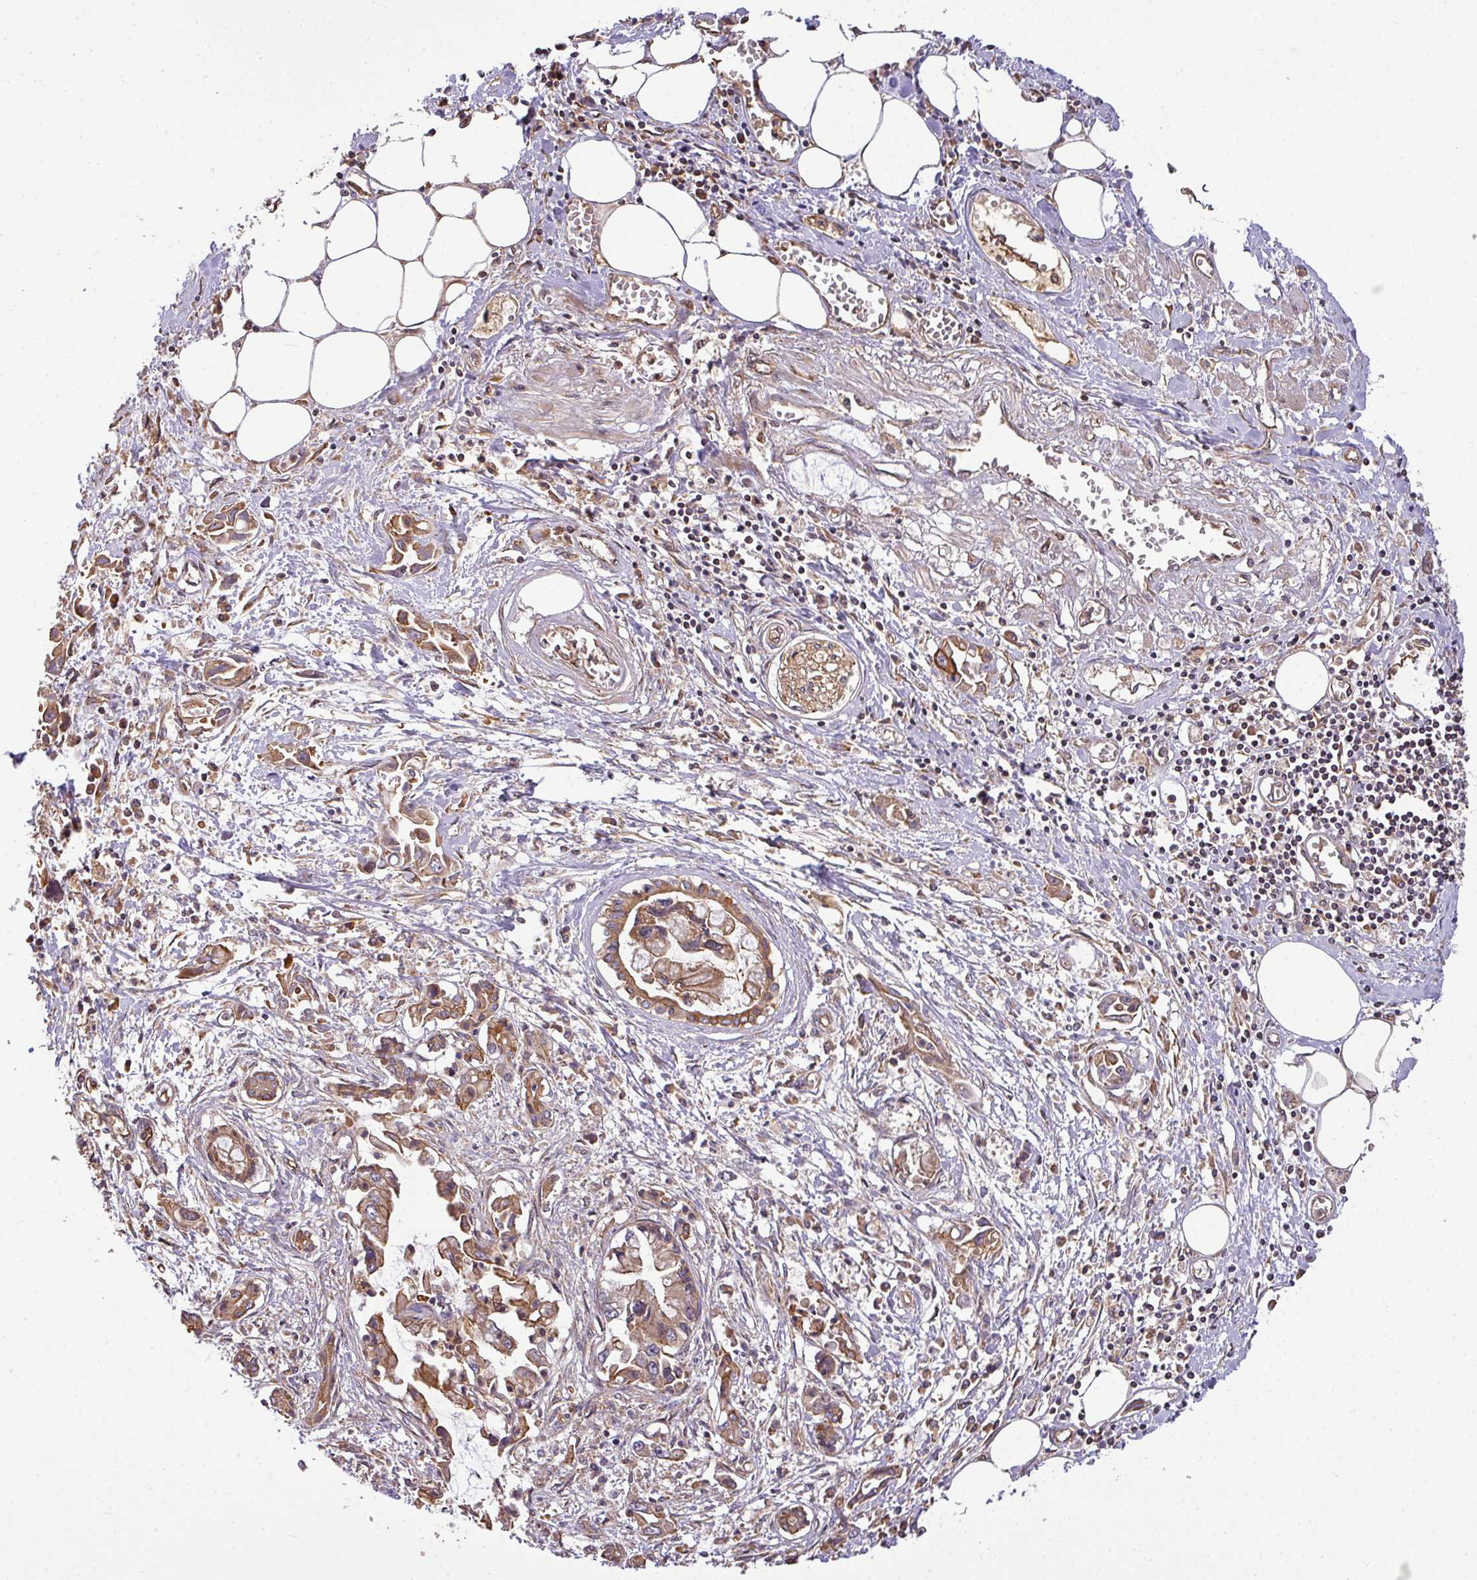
{"staining": {"intensity": "moderate", "quantity": ">75%", "location": "cytoplasmic/membranous"}, "tissue": "pancreatic cancer", "cell_type": "Tumor cells", "image_type": "cancer", "snomed": [{"axis": "morphology", "description": "Adenocarcinoma, NOS"}, {"axis": "topography", "description": "Pancreas"}], "caption": "IHC of adenocarcinoma (pancreatic) shows medium levels of moderate cytoplasmic/membranous positivity in about >75% of tumor cells.", "gene": "VENTX", "patient": {"sex": "male", "age": 84}}